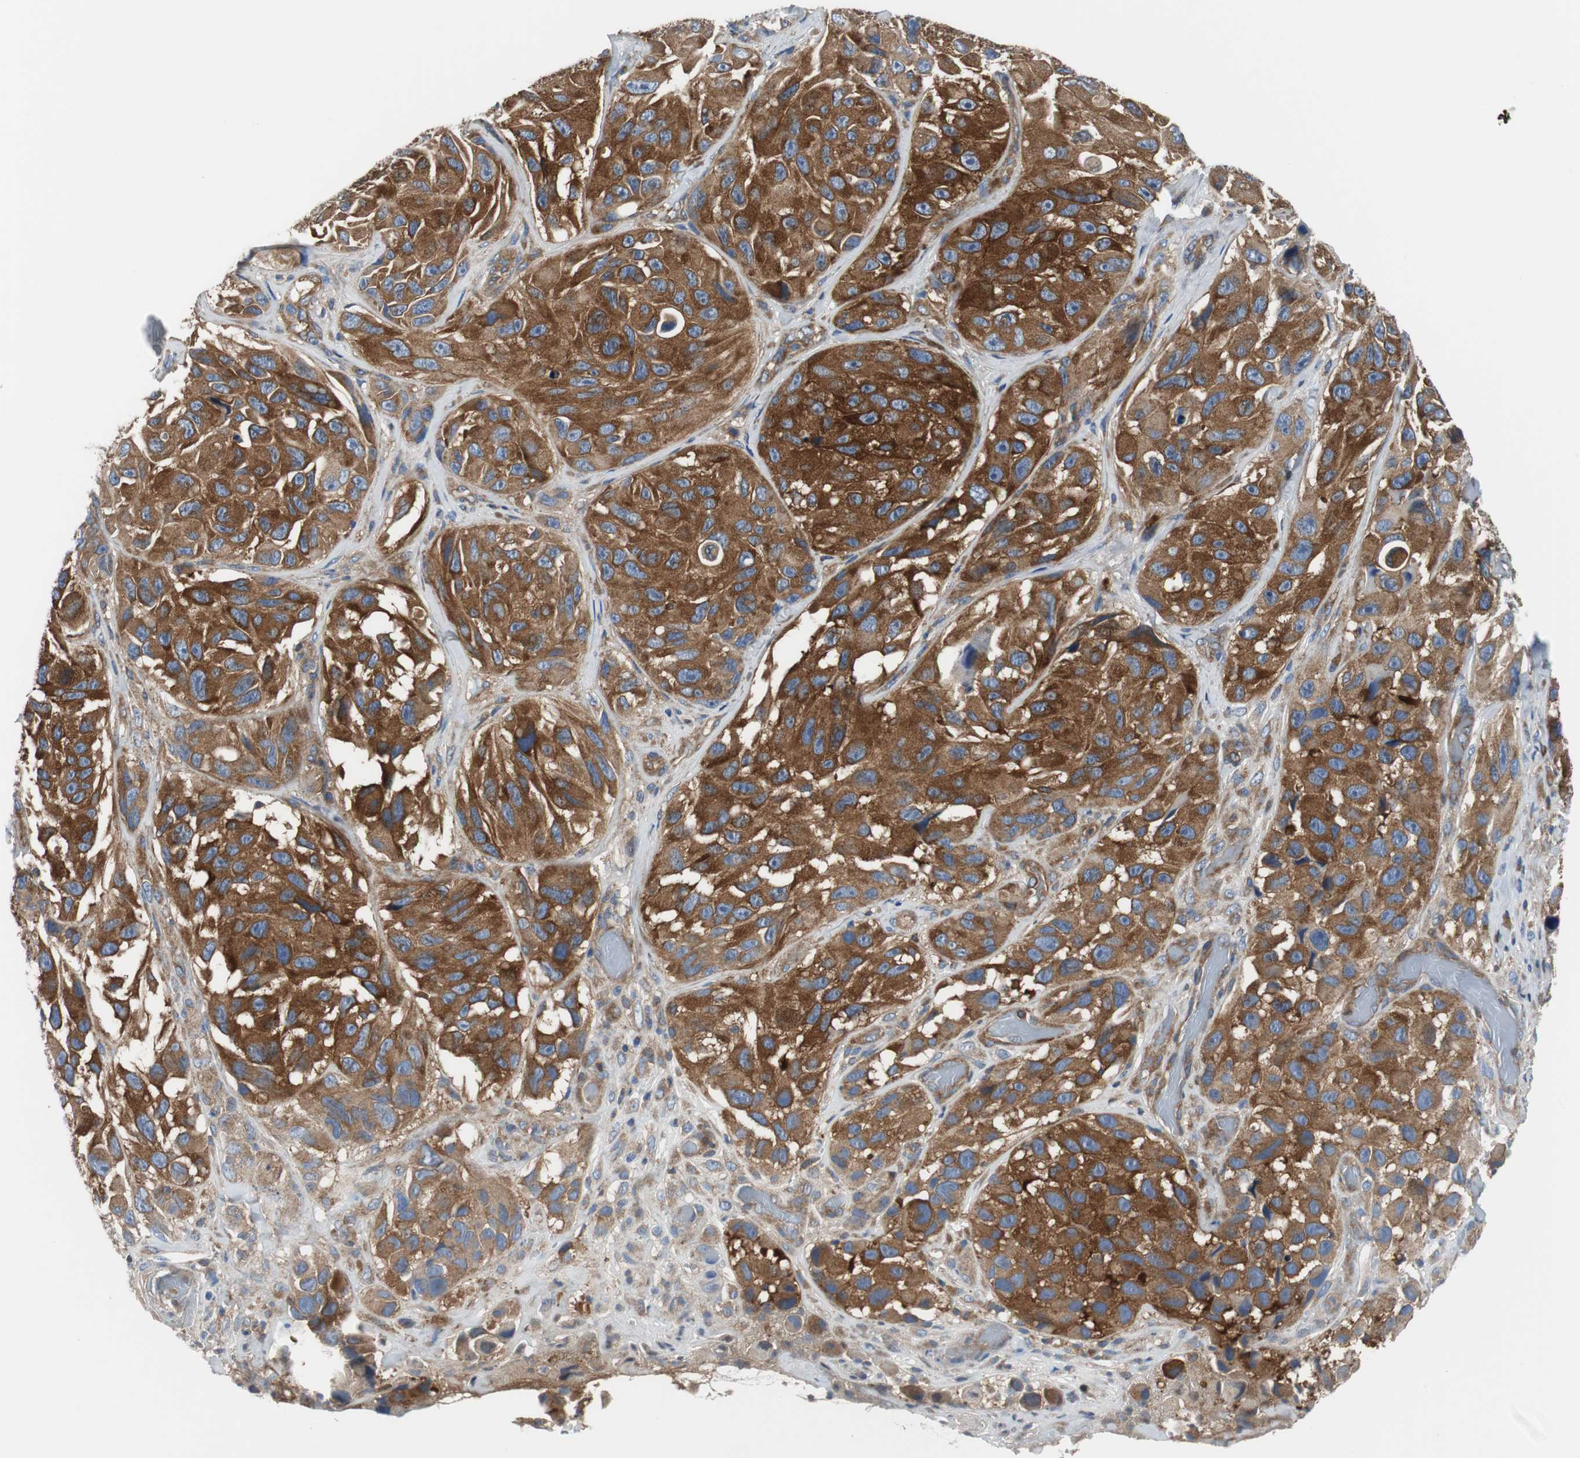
{"staining": {"intensity": "strong", "quantity": ">75%", "location": "cytoplasmic/membranous"}, "tissue": "melanoma", "cell_type": "Tumor cells", "image_type": "cancer", "snomed": [{"axis": "morphology", "description": "Malignant melanoma, NOS"}, {"axis": "topography", "description": "Skin"}], "caption": "Malignant melanoma stained with a brown dye displays strong cytoplasmic/membranous positive expression in about >75% of tumor cells.", "gene": "BRAF", "patient": {"sex": "female", "age": 73}}